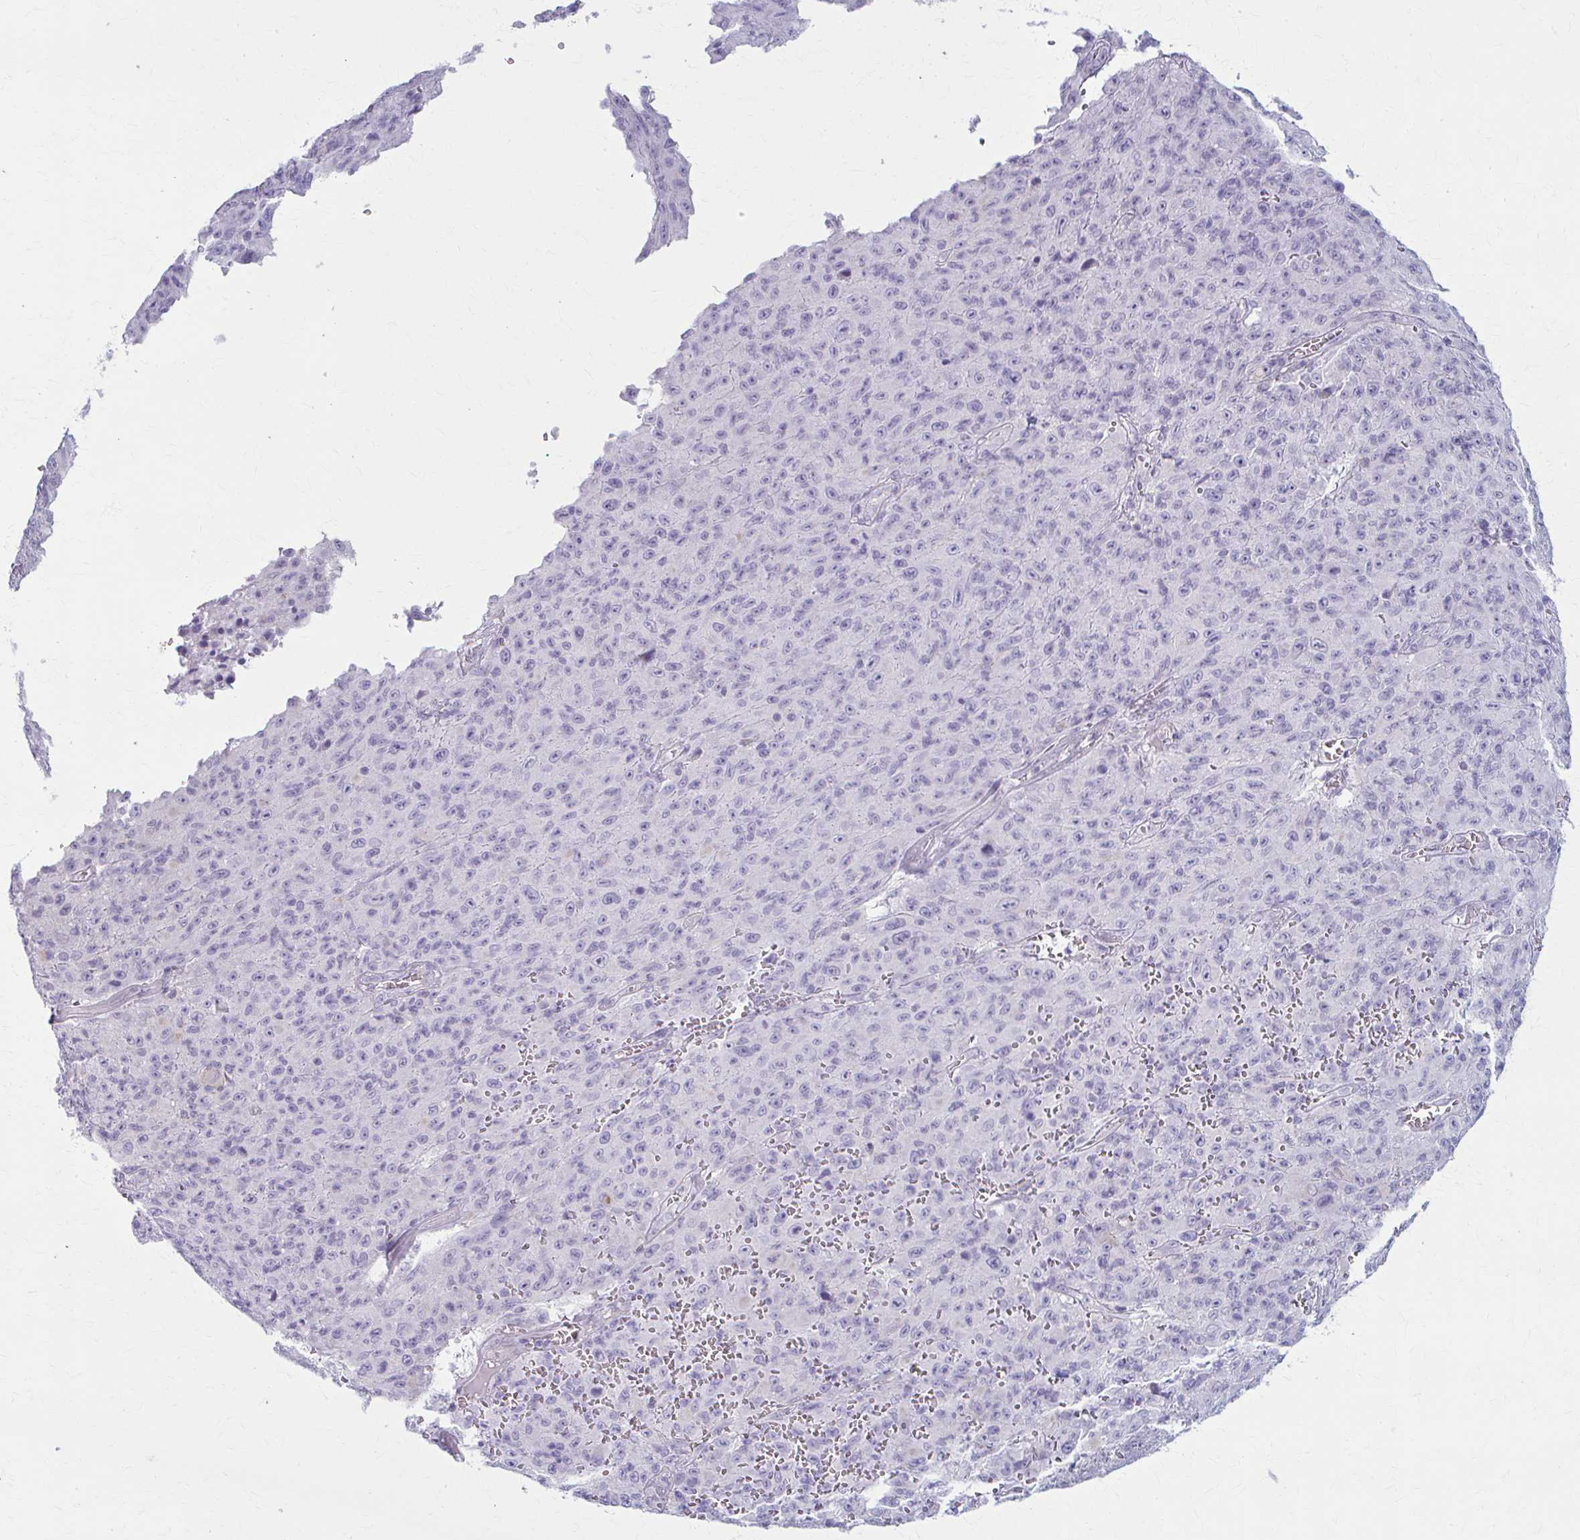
{"staining": {"intensity": "negative", "quantity": "none", "location": "none"}, "tissue": "melanoma", "cell_type": "Tumor cells", "image_type": "cancer", "snomed": [{"axis": "morphology", "description": "Malignant melanoma, NOS"}, {"axis": "topography", "description": "Skin"}], "caption": "This micrograph is of melanoma stained with IHC to label a protein in brown with the nuclei are counter-stained blue. There is no staining in tumor cells.", "gene": "LDLRAP1", "patient": {"sex": "male", "age": 46}}